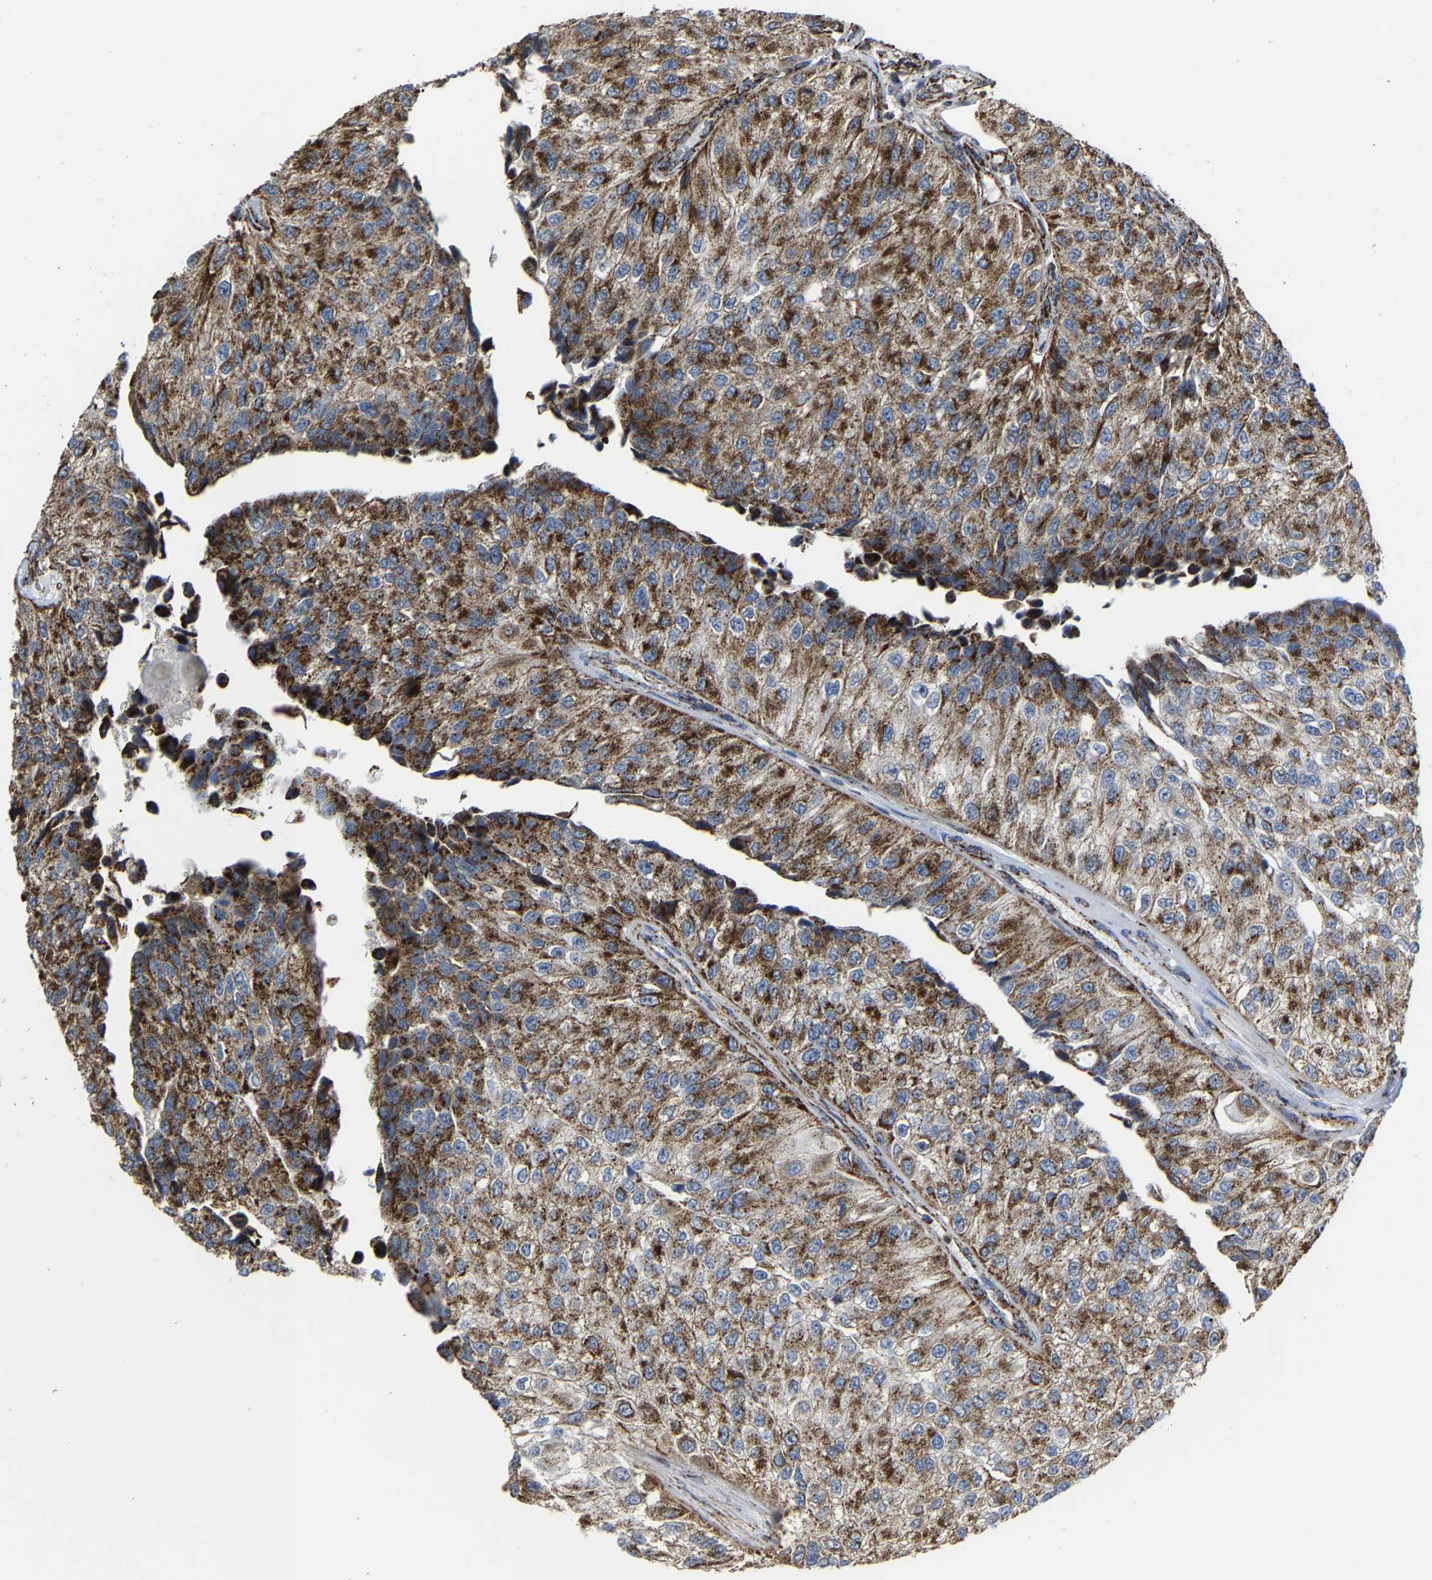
{"staining": {"intensity": "strong", "quantity": ">75%", "location": "cytoplasmic/membranous"}, "tissue": "urothelial cancer", "cell_type": "Tumor cells", "image_type": "cancer", "snomed": [{"axis": "morphology", "description": "Urothelial carcinoma, High grade"}, {"axis": "topography", "description": "Kidney"}, {"axis": "topography", "description": "Urinary bladder"}], "caption": "Strong cytoplasmic/membranous protein staining is appreciated in about >75% of tumor cells in high-grade urothelial carcinoma. The staining was performed using DAB (3,3'-diaminobenzidine), with brown indicating positive protein expression. Nuclei are stained blue with hematoxylin.", "gene": "NDUFV3", "patient": {"sex": "male", "age": 77}}